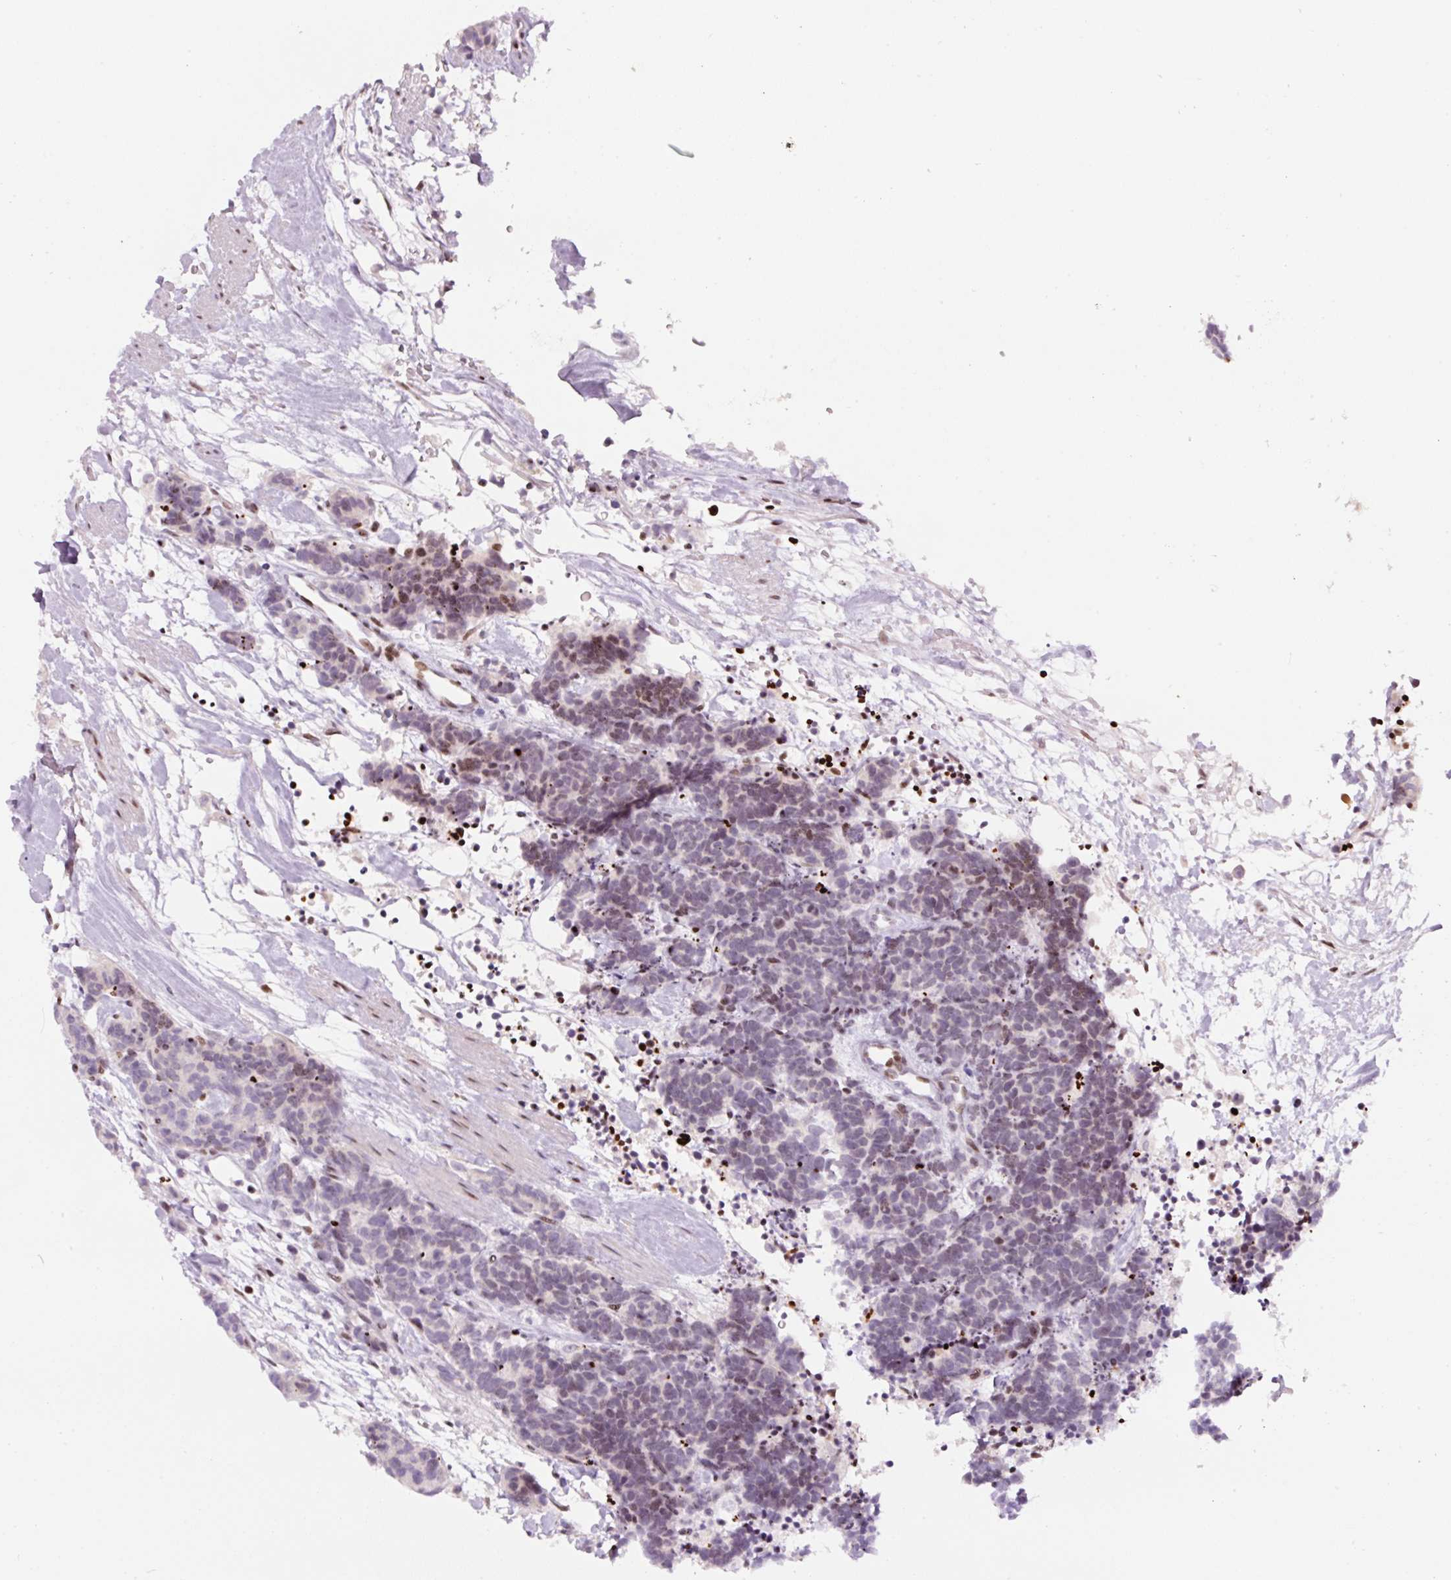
{"staining": {"intensity": "moderate", "quantity": "<25%", "location": "nuclear"}, "tissue": "carcinoid", "cell_type": "Tumor cells", "image_type": "cancer", "snomed": [{"axis": "morphology", "description": "Carcinoma, NOS"}, {"axis": "morphology", "description": "Carcinoid, malignant, NOS"}, {"axis": "topography", "description": "Prostate"}], "caption": "About <25% of tumor cells in carcinoma display moderate nuclear protein expression as visualized by brown immunohistochemical staining.", "gene": "TMEM177", "patient": {"sex": "male", "age": 57}}